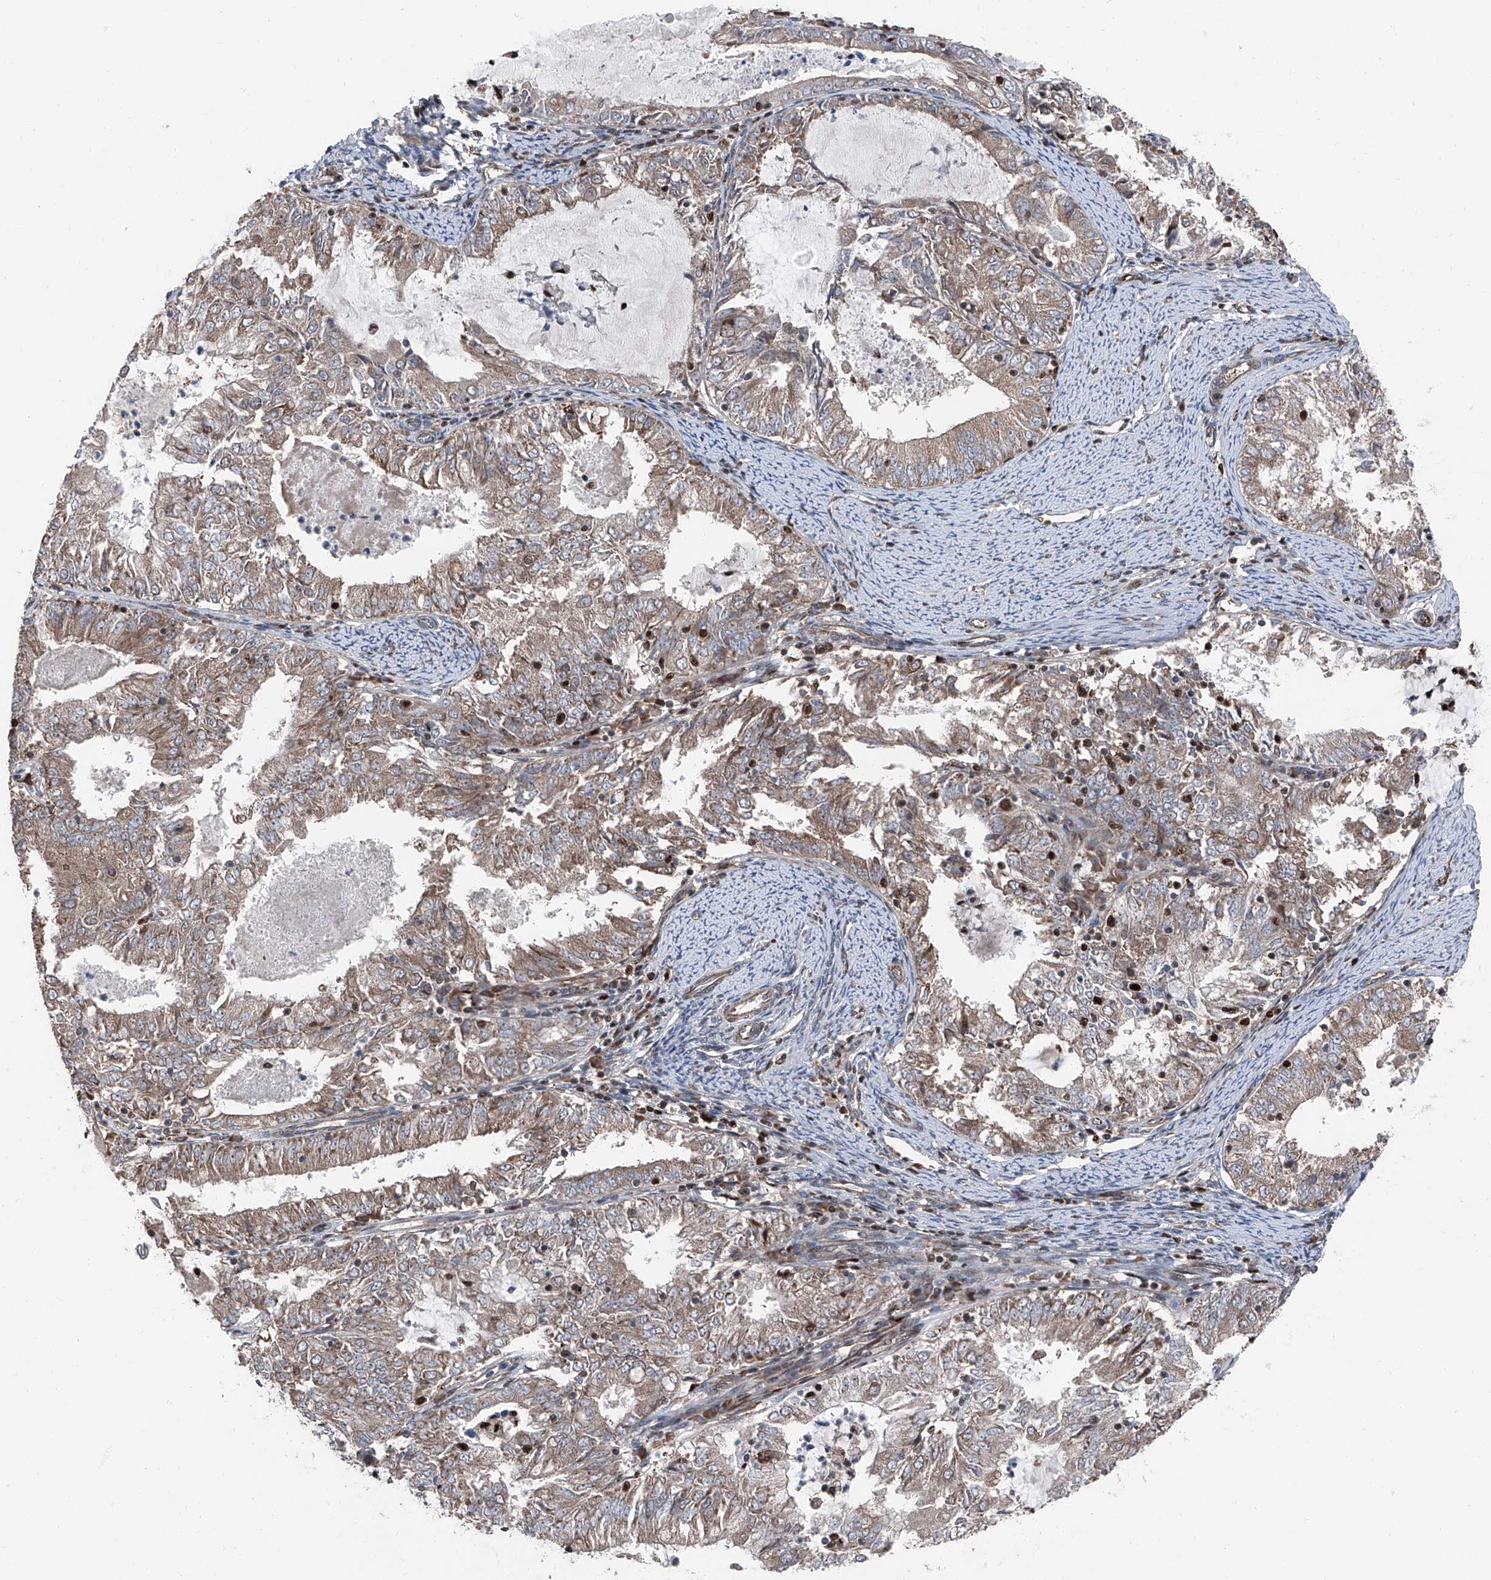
{"staining": {"intensity": "moderate", "quantity": ">75%", "location": "cytoplasmic/membranous"}, "tissue": "endometrial cancer", "cell_type": "Tumor cells", "image_type": "cancer", "snomed": [{"axis": "morphology", "description": "Adenocarcinoma, NOS"}, {"axis": "topography", "description": "Endometrium"}], "caption": "Endometrial cancer stained with a protein marker exhibits moderate staining in tumor cells.", "gene": "FKBP5", "patient": {"sex": "female", "age": 57}}